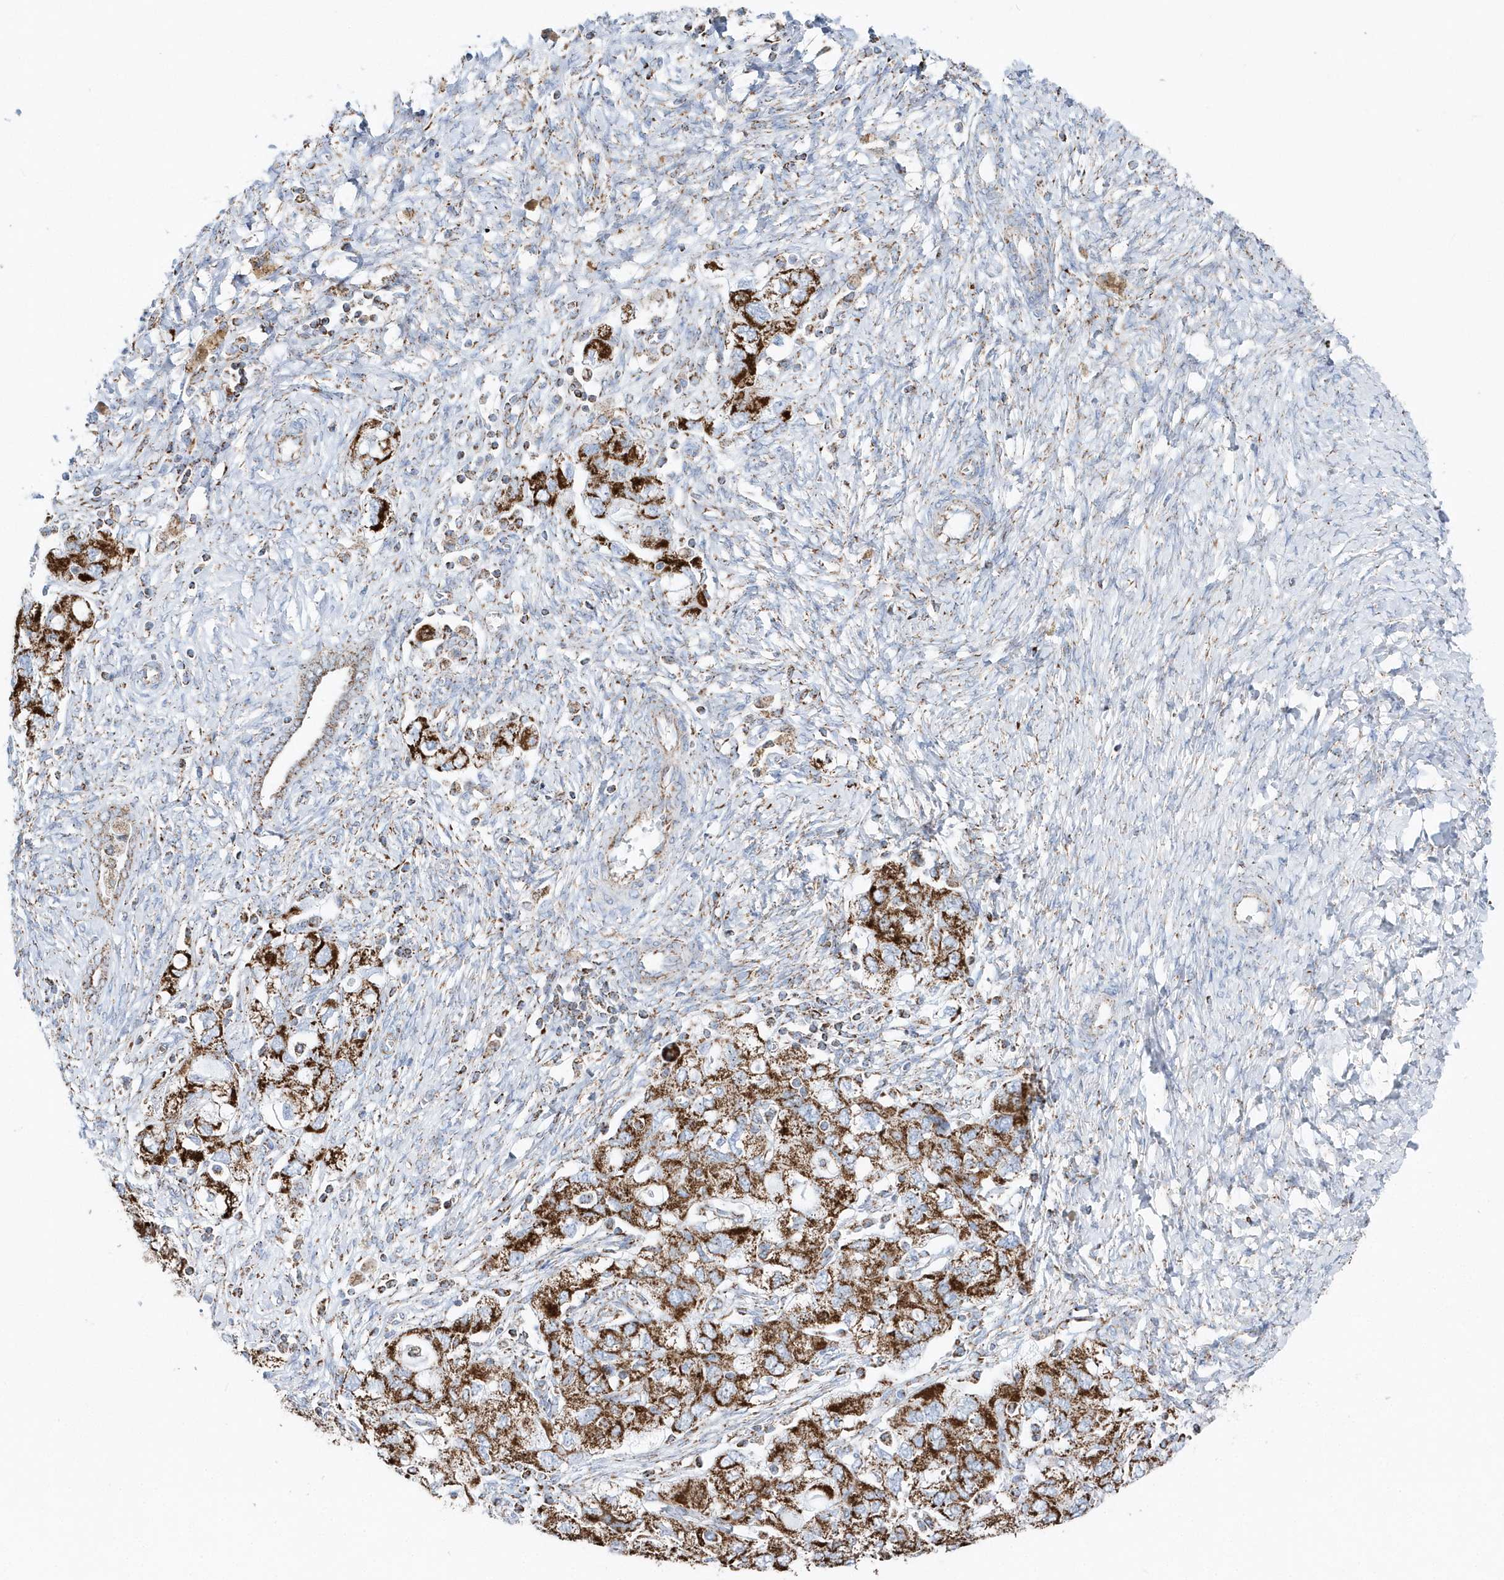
{"staining": {"intensity": "strong", "quantity": ">75%", "location": "cytoplasmic/membranous"}, "tissue": "ovarian cancer", "cell_type": "Tumor cells", "image_type": "cancer", "snomed": [{"axis": "morphology", "description": "Carcinoma, NOS"}, {"axis": "morphology", "description": "Cystadenocarcinoma, serous, NOS"}, {"axis": "topography", "description": "Ovary"}], "caption": "About >75% of tumor cells in ovarian cancer demonstrate strong cytoplasmic/membranous protein expression as visualized by brown immunohistochemical staining.", "gene": "TMCO6", "patient": {"sex": "female", "age": 69}}